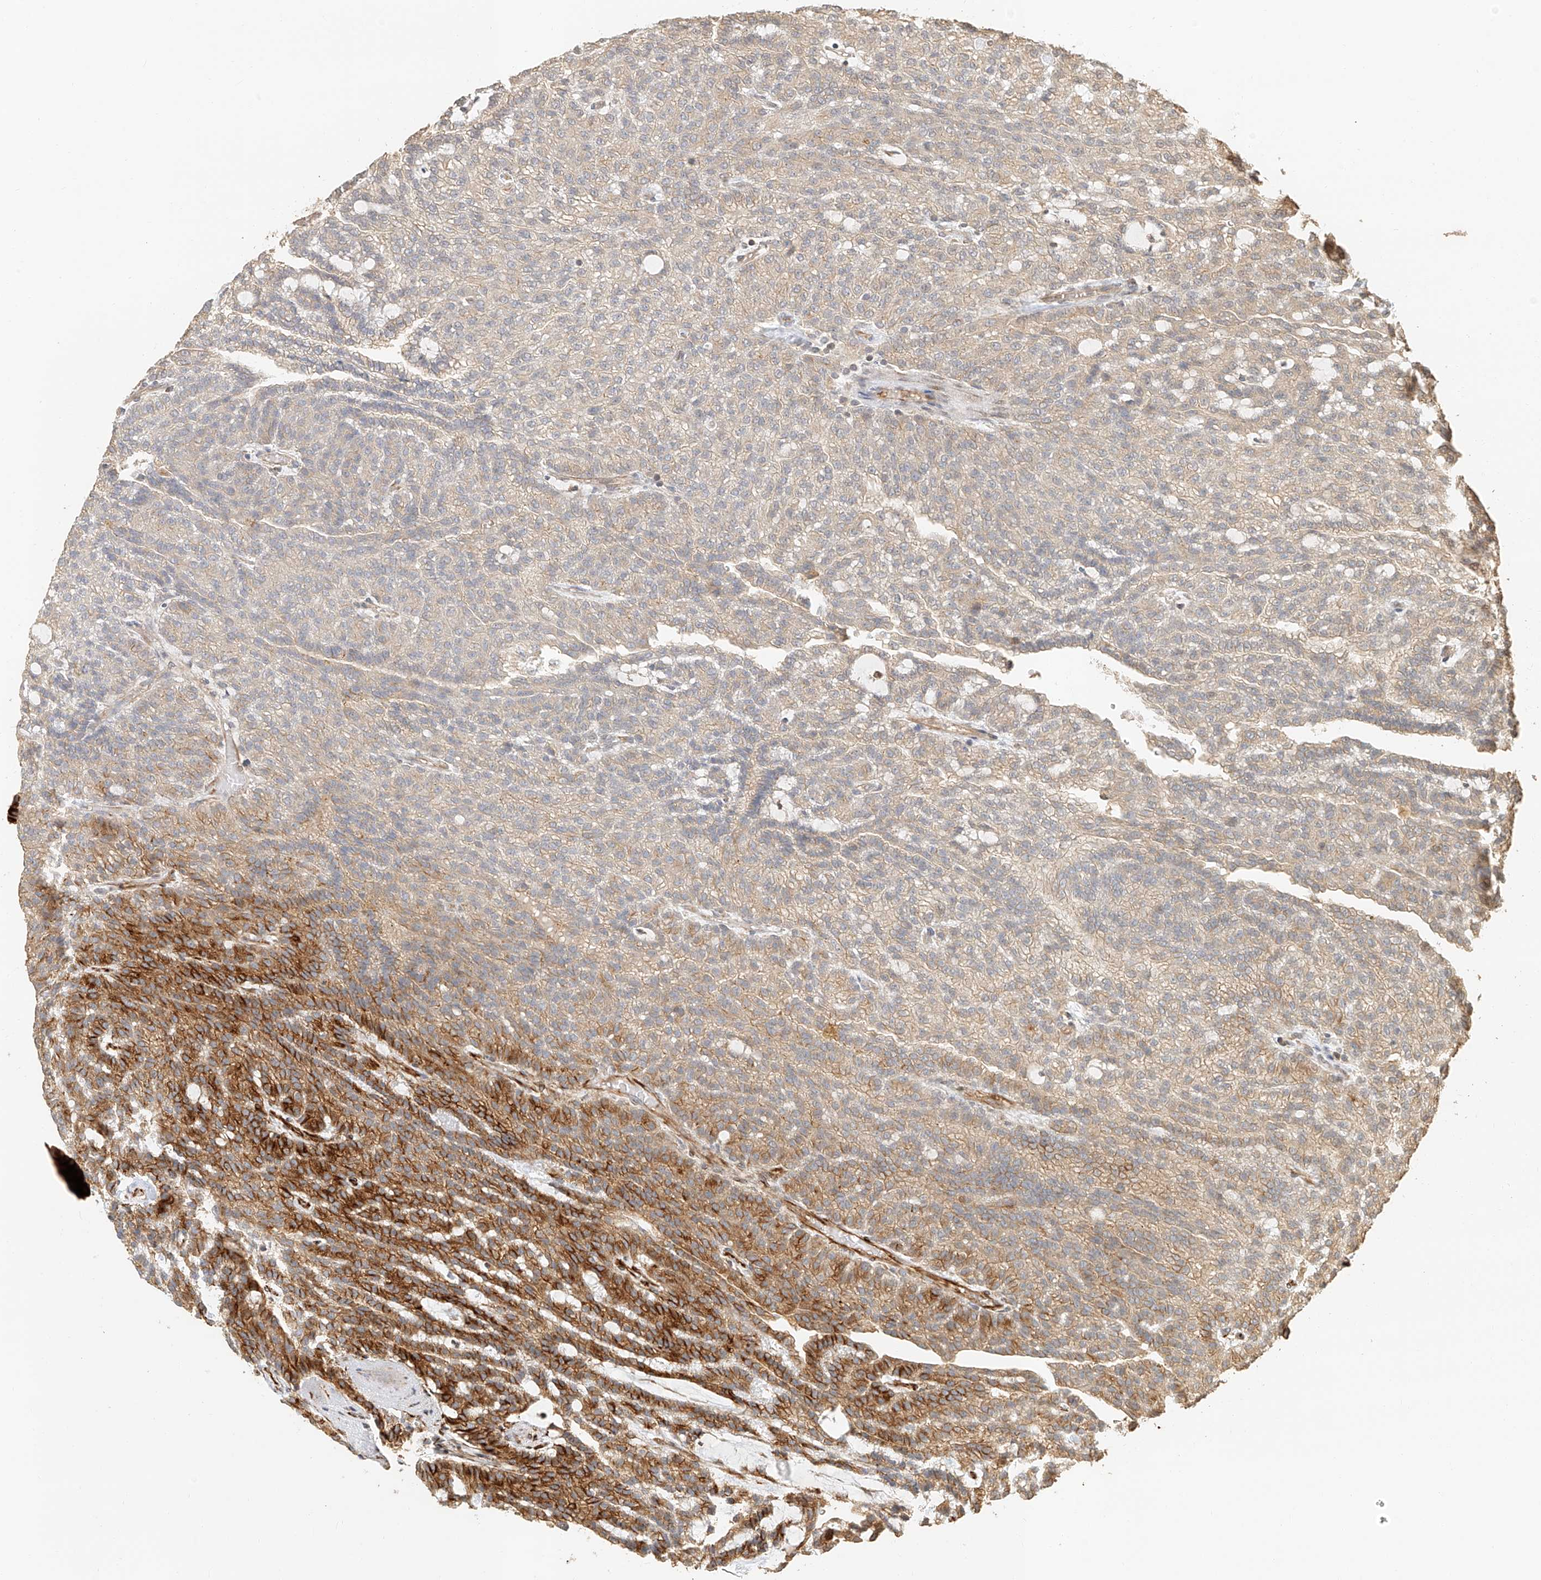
{"staining": {"intensity": "strong", "quantity": "25%-75%", "location": "cytoplasmic/membranous"}, "tissue": "renal cancer", "cell_type": "Tumor cells", "image_type": "cancer", "snomed": [{"axis": "morphology", "description": "Adenocarcinoma, NOS"}, {"axis": "topography", "description": "Kidney"}], "caption": "Renal cancer (adenocarcinoma) stained with IHC displays strong cytoplasmic/membranous positivity in approximately 25%-75% of tumor cells. The protein of interest is stained brown, and the nuclei are stained in blue (DAB IHC with brightfield microscopy, high magnification).", "gene": "NAP1L1", "patient": {"sex": "male", "age": 63}}